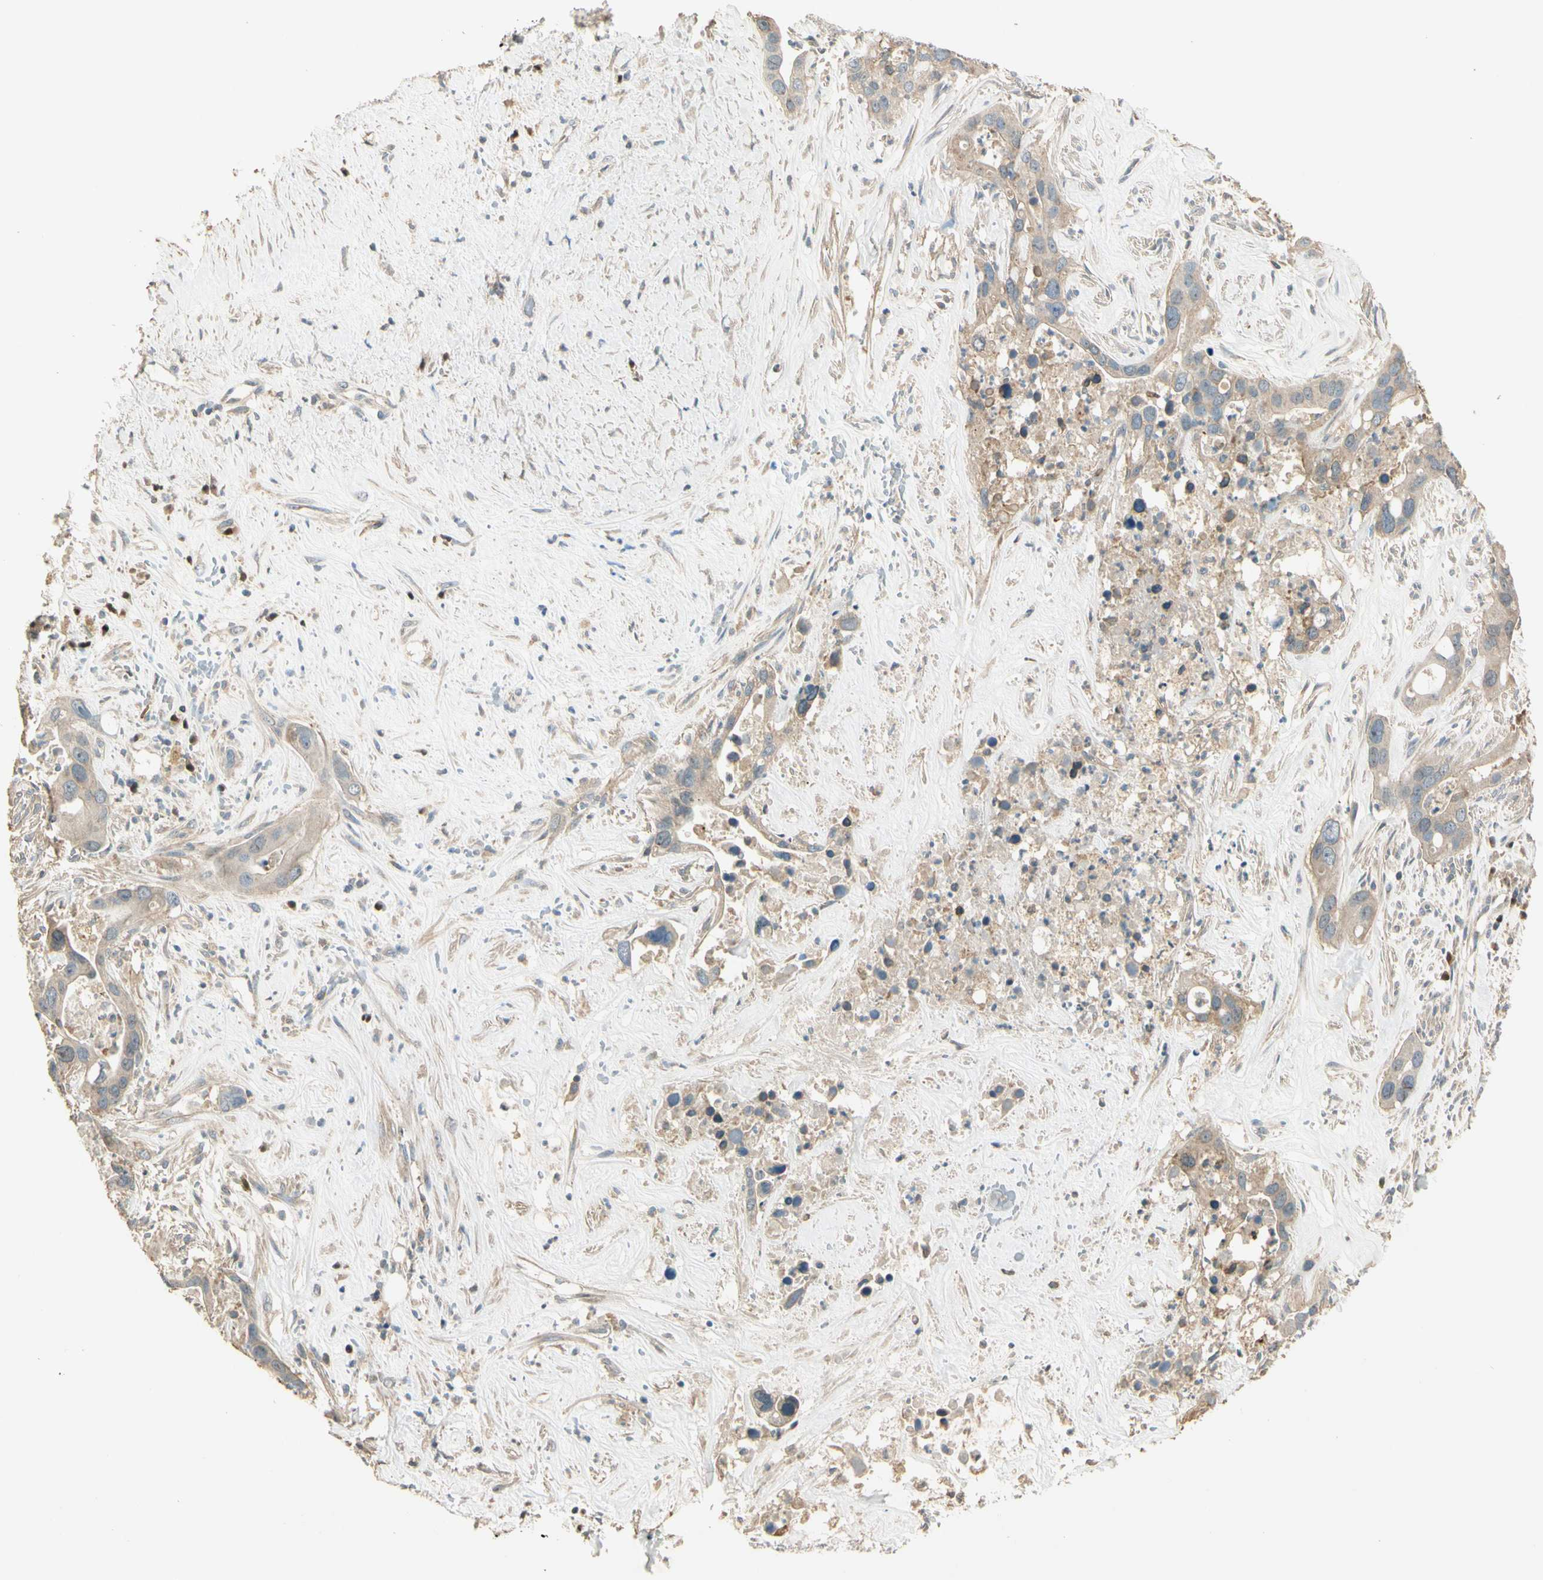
{"staining": {"intensity": "weak", "quantity": ">75%", "location": "cytoplasmic/membranous"}, "tissue": "liver cancer", "cell_type": "Tumor cells", "image_type": "cancer", "snomed": [{"axis": "morphology", "description": "Cholangiocarcinoma"}, {"axis": "topography", "description": "Liver"}], "caption": "Immunohistochemistry (IHC) (DAB) staining of human liver cholangiocarcinoma shows weak cytoplasmic/membranous protein expression in about >75% of tumor cells.", "gene": "PLXNA1", "patient": {"sex": "female", "age": 65}}